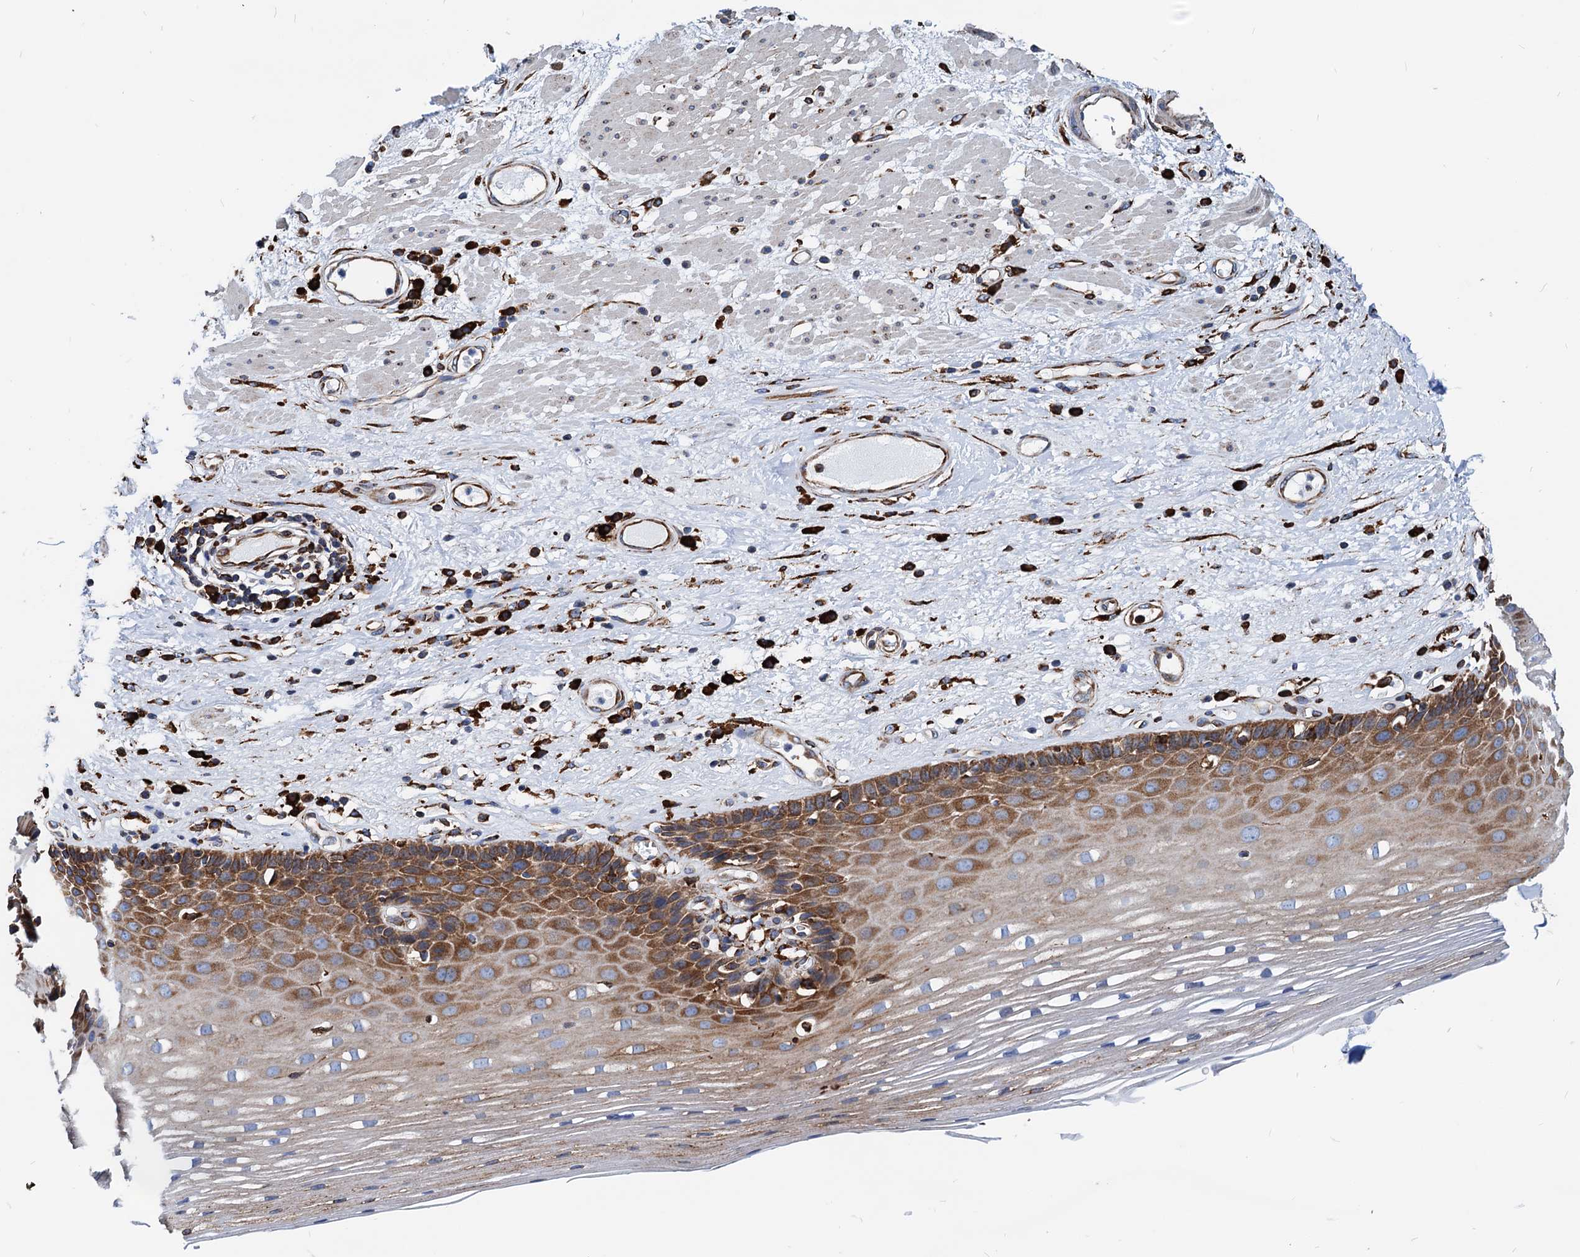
{"staining": {"intensity": "moderate", "quantity": "25%-75%", "location": "cytoplasmic/membranous"}, "tissue": "esophagus", "cell_type": "Squamous epithelial cells", "image_type": "normal", "snomed": [{"axis": "morphology", "description": "Normal tissue, NOS"}, {"axis": "topography", "description": "Esophagus"}], "caption": "Unremarkable esophagus shows moderate cytoplasmic/membranous expression in about 25%-75% of squamous epithelial cells, visualized by immunohistochemistry. (DAB IHC, brown staining for protein, blue staining for nuclei).", "gene": "HSPA5", "patient": {"sex": "male", "age": 62}}